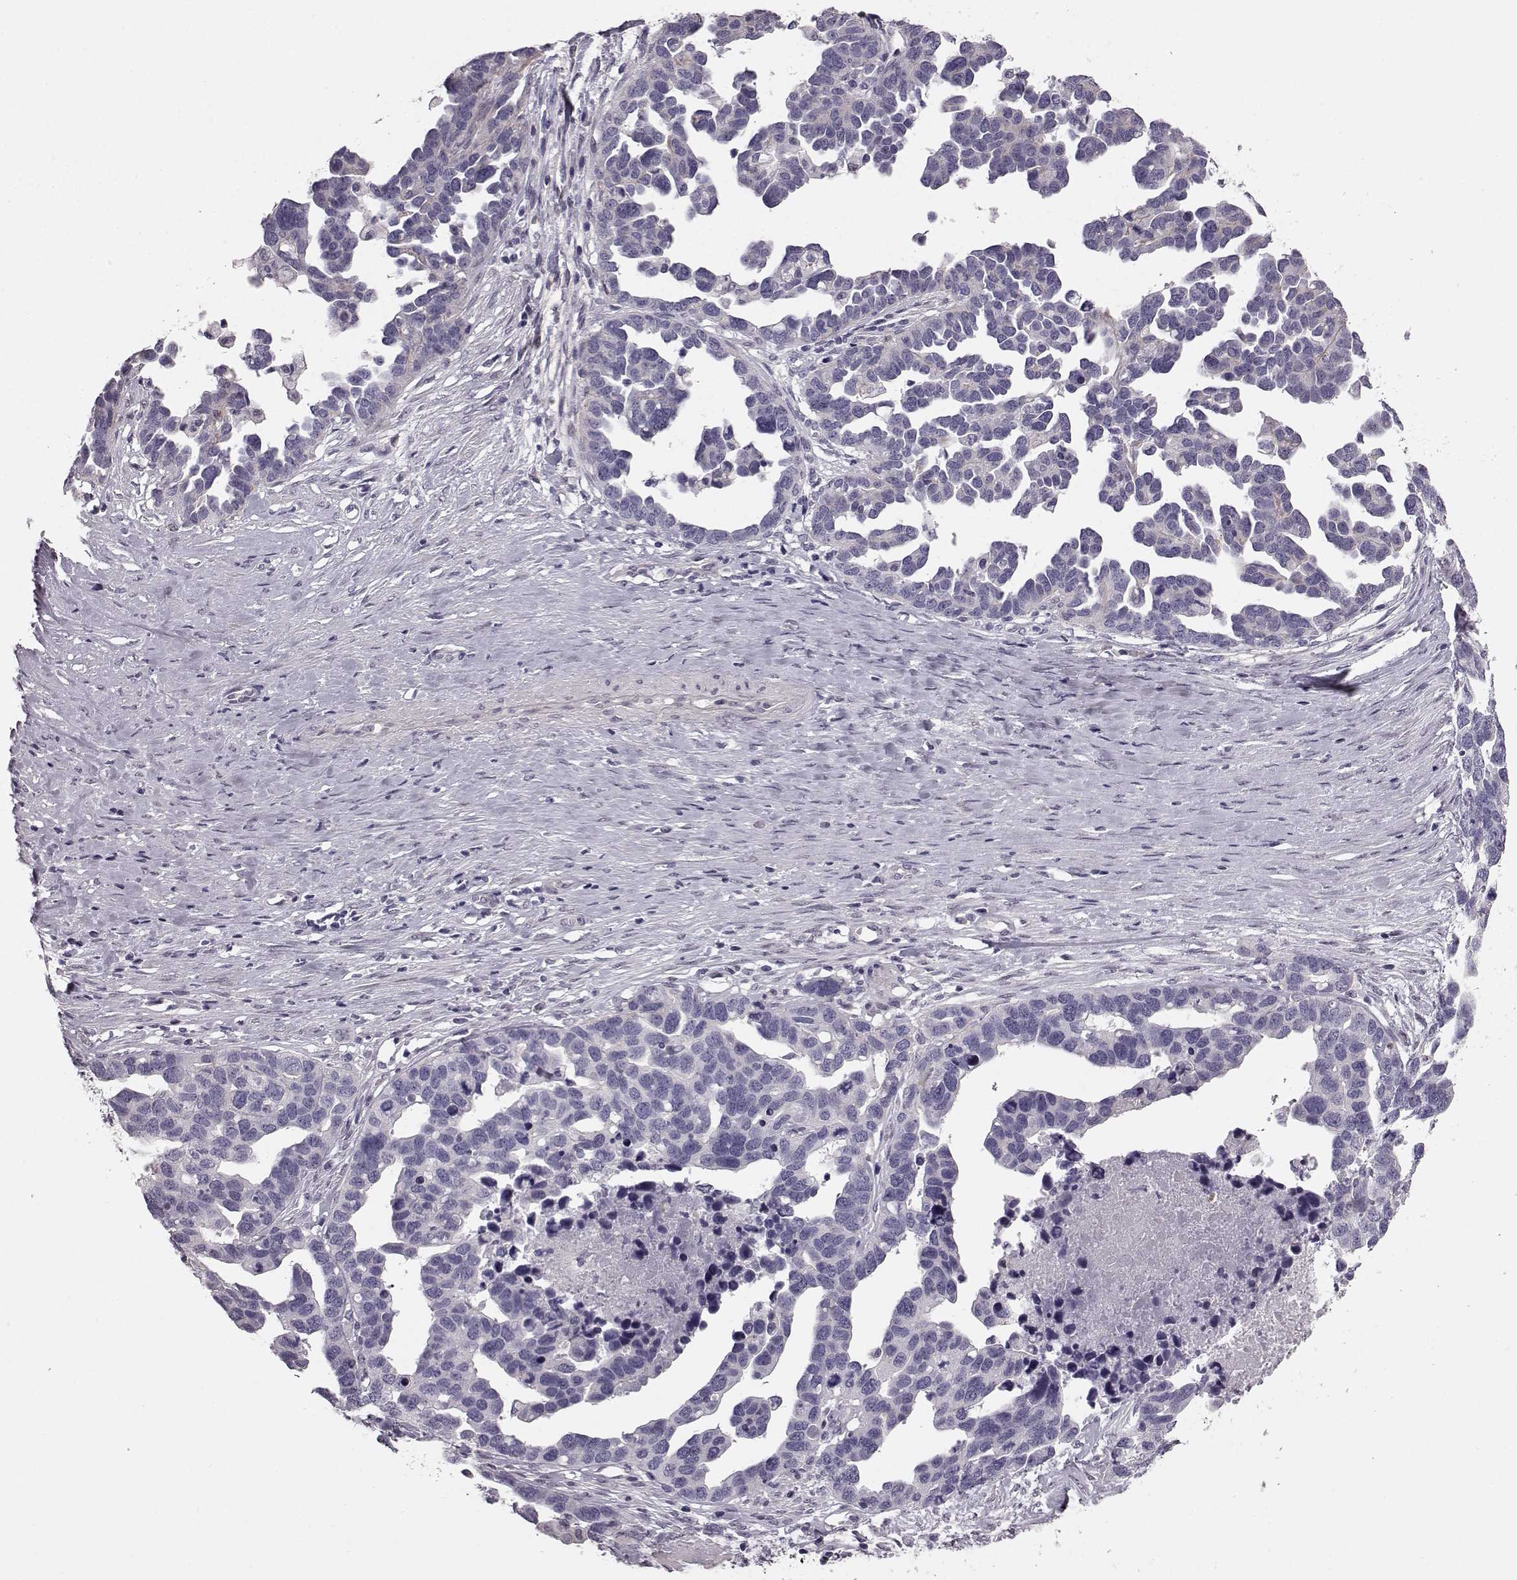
{"staining": {"intensity": "negative", "quantity": "none", "location": "none"}, "tissue": "ovarian cancer", "cell_type": "Tumor cells", "image_type": "cancer", "snomed": [{"axis": "morphology", "description": "Cystadenocarcinoma, serous, NOS"}, {"axis": "topography", "description": "Ovary"}], "caption": "This is an immunohistochemistry histopathology image of ovarian cancer (serous cystadenocarcinoma). There is no expression in tumor cells.", "gene": "TCHHL1", "patient": {"sex": "female", "age": 54}}